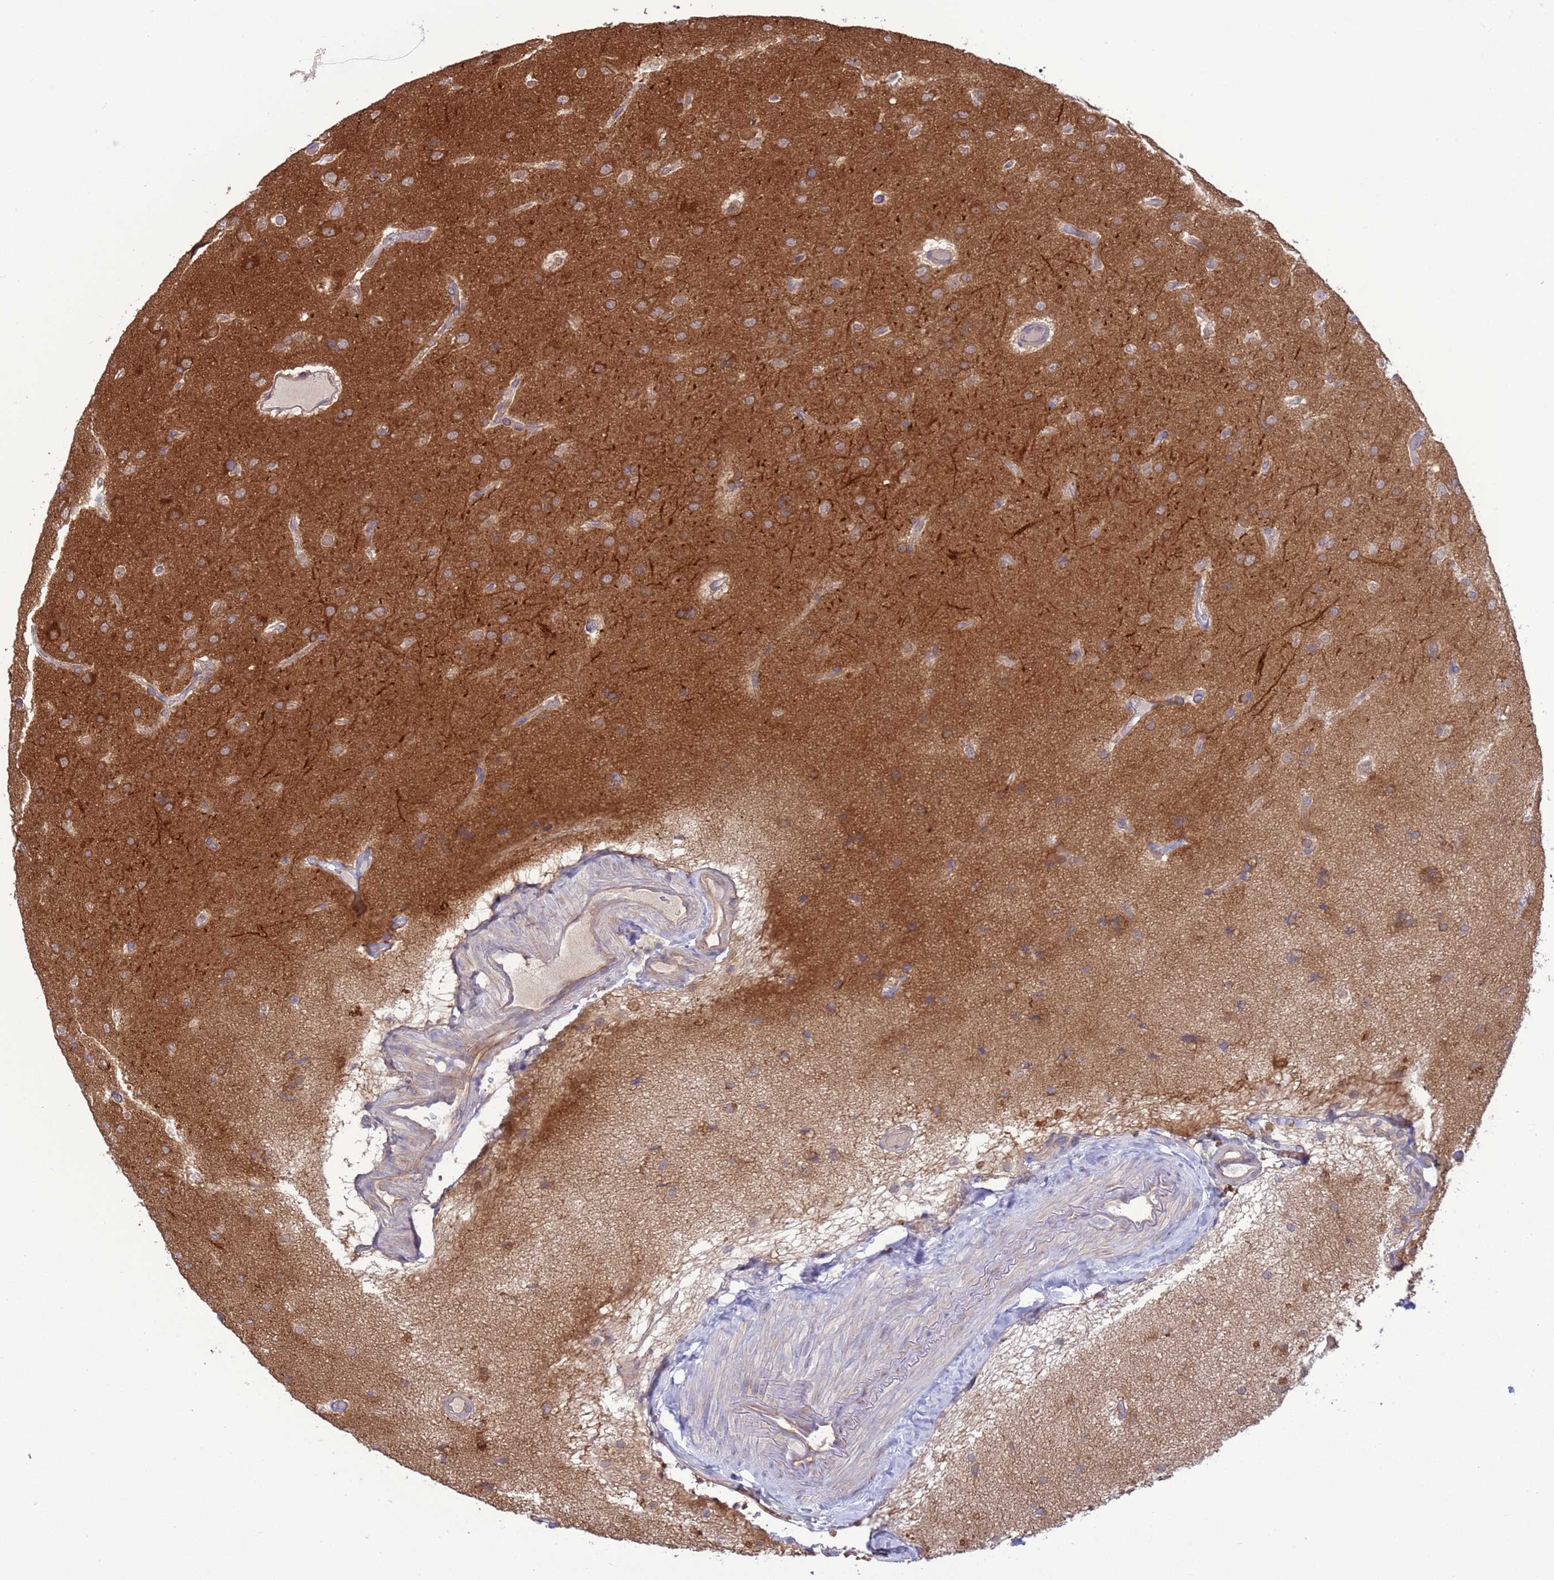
{"staining": {"intensity": "moderate", "quantity": ">75%", "location": "cytoplasmic/membranous"}, "tissue": "glioma", "cell_type": "Tumor cells", "image_type": "cancer", "snomed": [{"axis": "morphology", "description": "Glioma, malignant, High grade"}, {"axis": "topography", "description": "Brain"}], "caption": "Brown immunohistochemical staining in malignant high-grade glioma exhibits moderate cytoplasmic/membranous expression in about >75% of tumor cells.", "gene": "GJA10", "patient": {"sex": "male", "age": 77}}